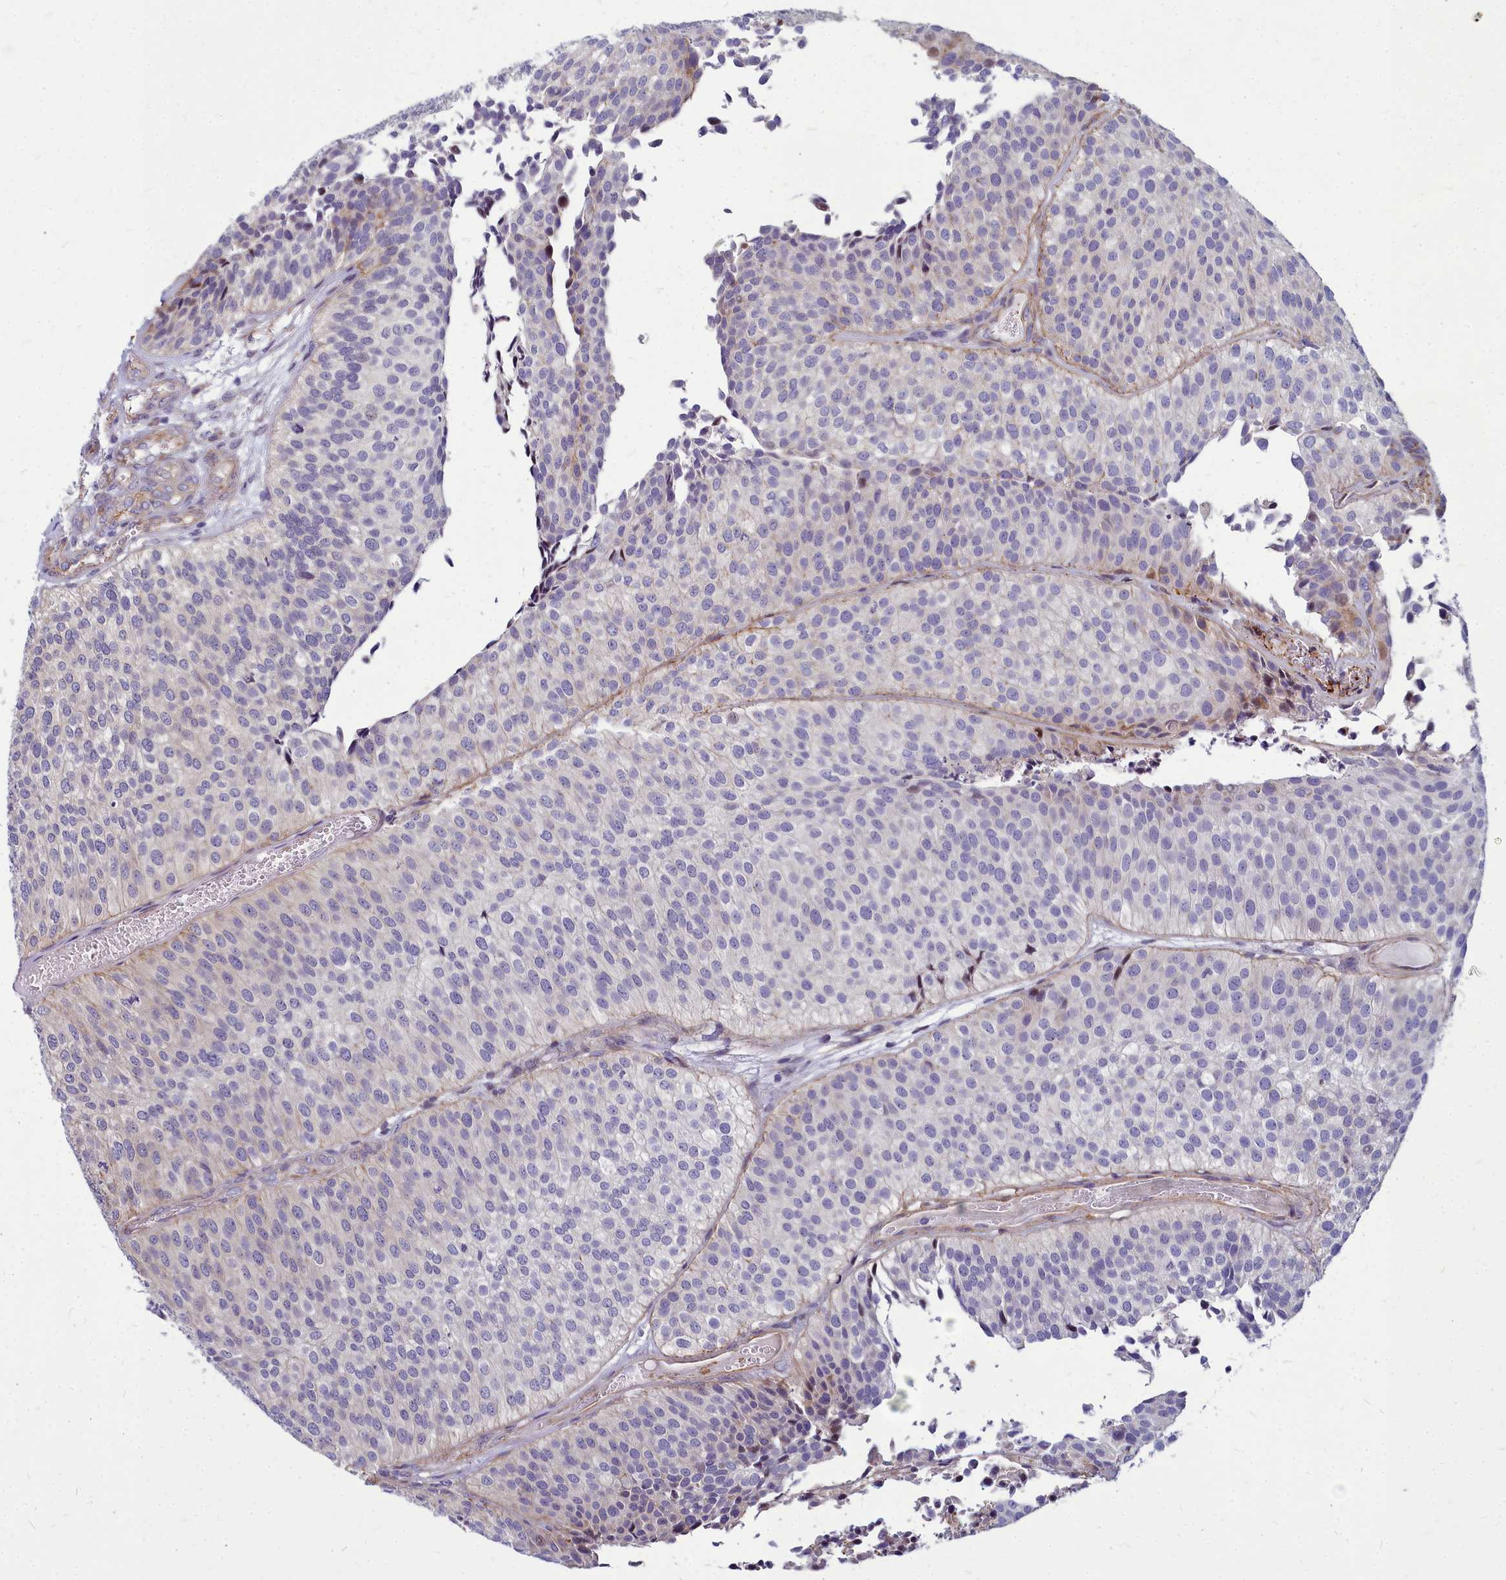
{"staining": {"intensity": "negative", "quantity": "none", "location": "none"}, "tissue": "urothelial cancer", "cell_type": "Tumor cells", "image_type": "cancer", "snomed": [{"axis": "morphology", "description": "Urothelial carcinoma, Low grade"}, {"axis": "topography", "description": "Urinary bladder"}], "caption": "Urothelial cancer stained for a protein using immunohistochemistry demonstrates no positivity tumor cells.", "gene": "TTC5", "patient": {"sex": "male", "age": 84}}